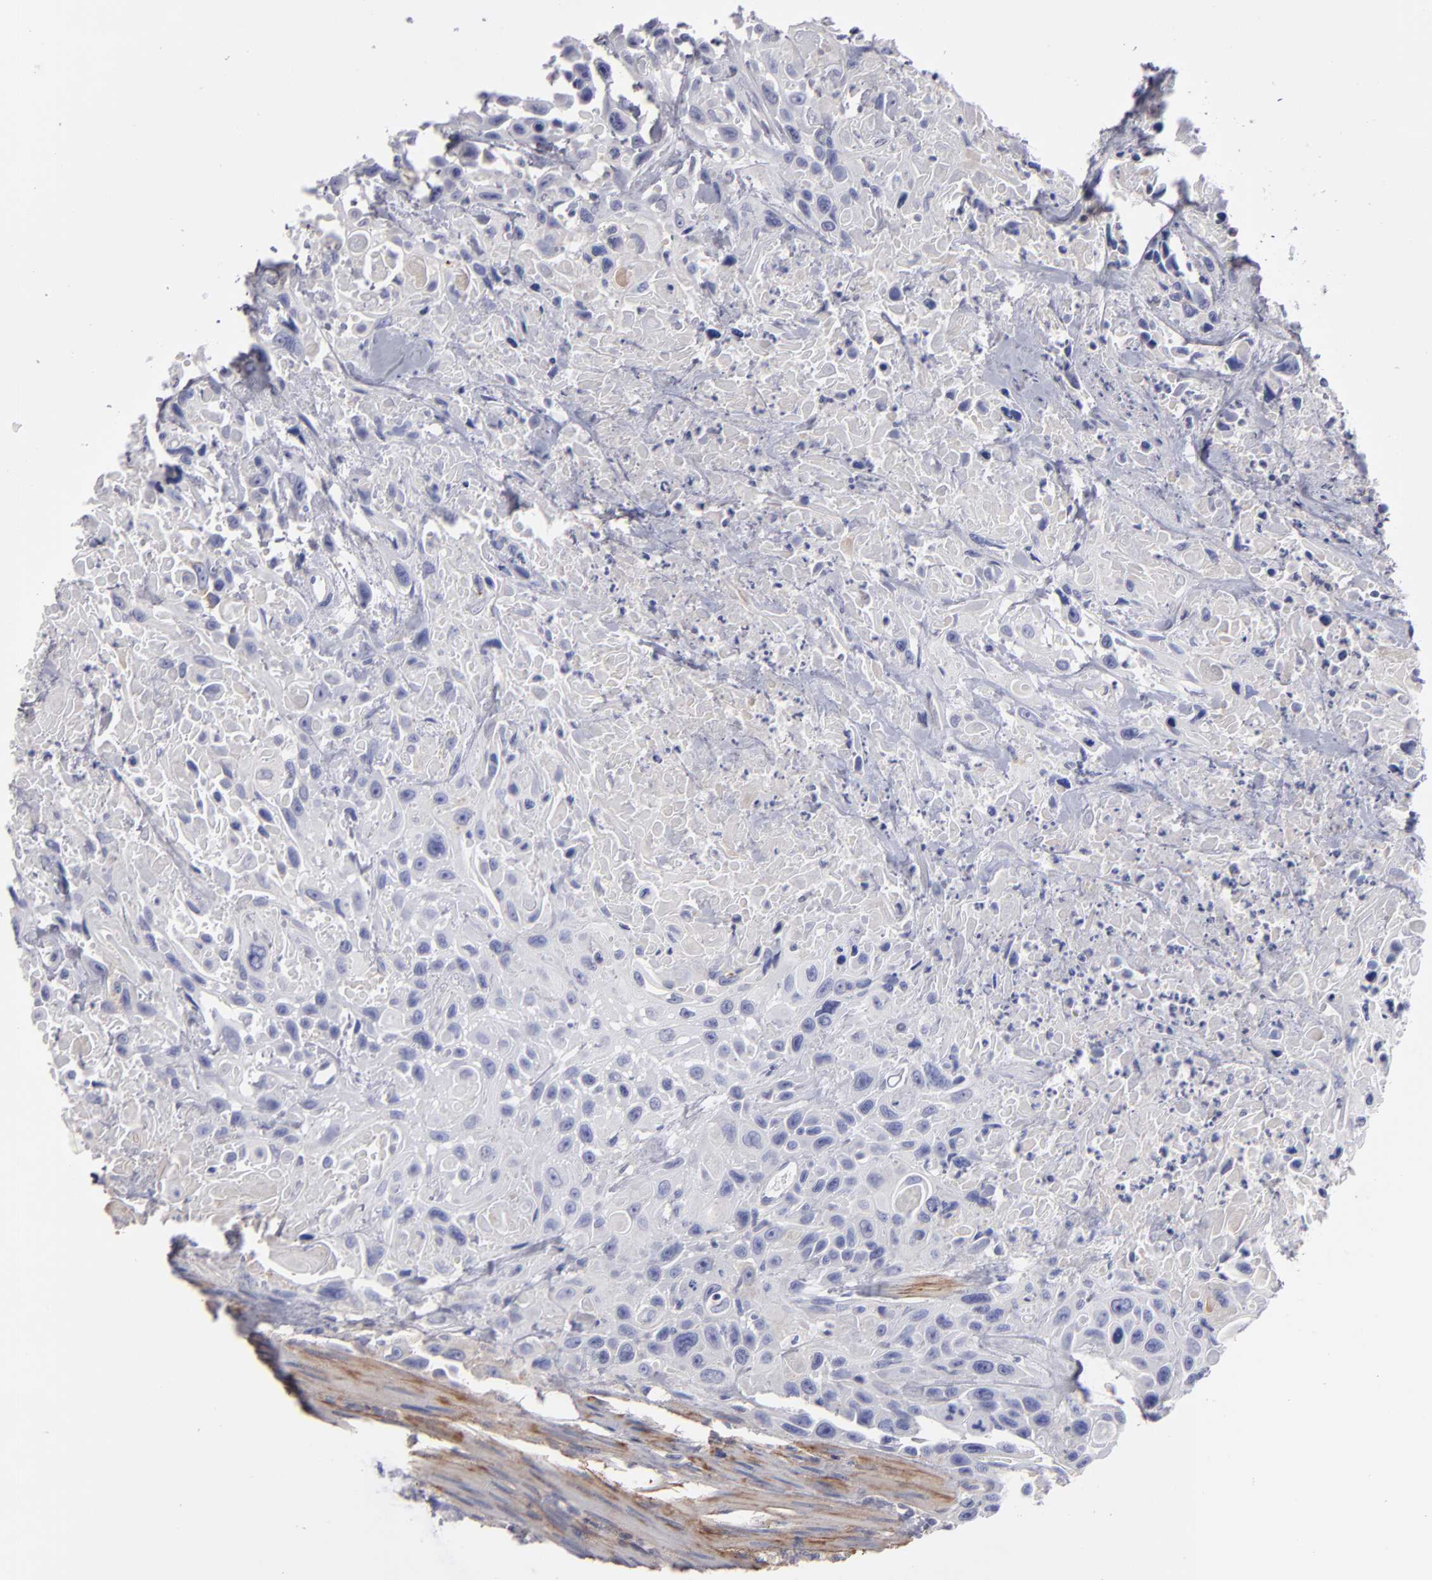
{"staining": {"intensity": "negative", "quantity": "none", "location": "none"}, "tissue": "urothelial cancer", "cell_type": "Tumor cells", "image_type": "cancer", "snomed": [{"axis": "morphology", "description": "Urothelial carcinoma, High grade"}, {"axis": "topography", "description": "Urinary bladder"}], "caption": "DAB (3,3'-diaminobenzidine) immunohistochemical staining of human high-grade urothelial carcinoma shows no significant staining in tumor cells. Nuclei are stained in blue.", "gene": "FBLN1", "patient": {"sex": "female", "age": 84}}